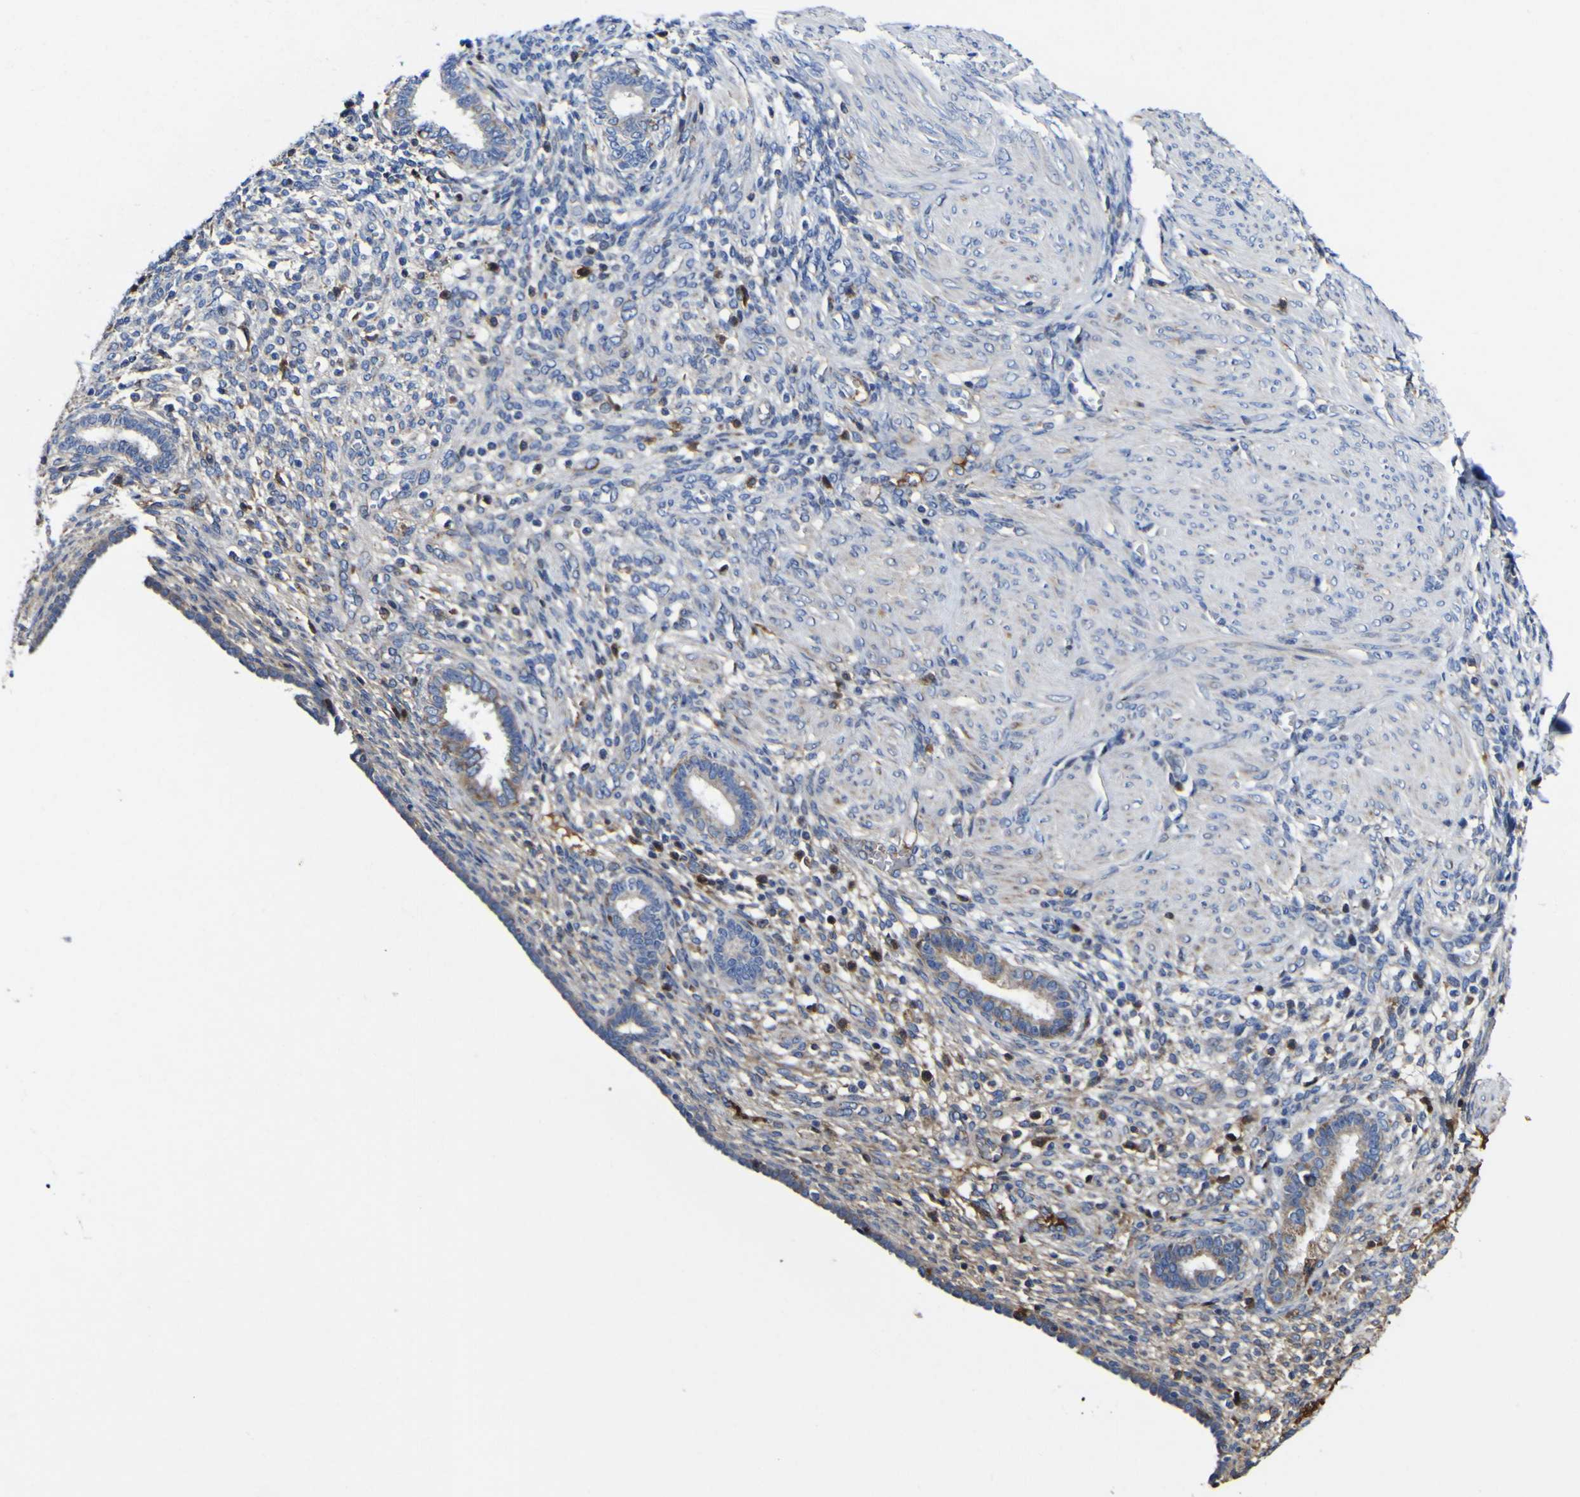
{"staining": {"intensity": "moderate", "quantity": "<25%", "location": "cytoplasmic/membranous"}, "tissue": "endometrium", "cell_type": "Cells in endometrial stroma", "image_type": "normal", "snomed": [{"axis": "morphology", "description": "Normal tissue, NOS"}, {"axis": "topography", "description": "Endometrium"}], "caption": "This photomicrograph reveals immunohistochemistry staining of unremarkable endometrium, with low moderate cytoplasmic/membranous staining in approximately <25% of cells in endometrial stroma.", "gene": "CCDC90B", "patient": {"sex": "female", "age": 72}}